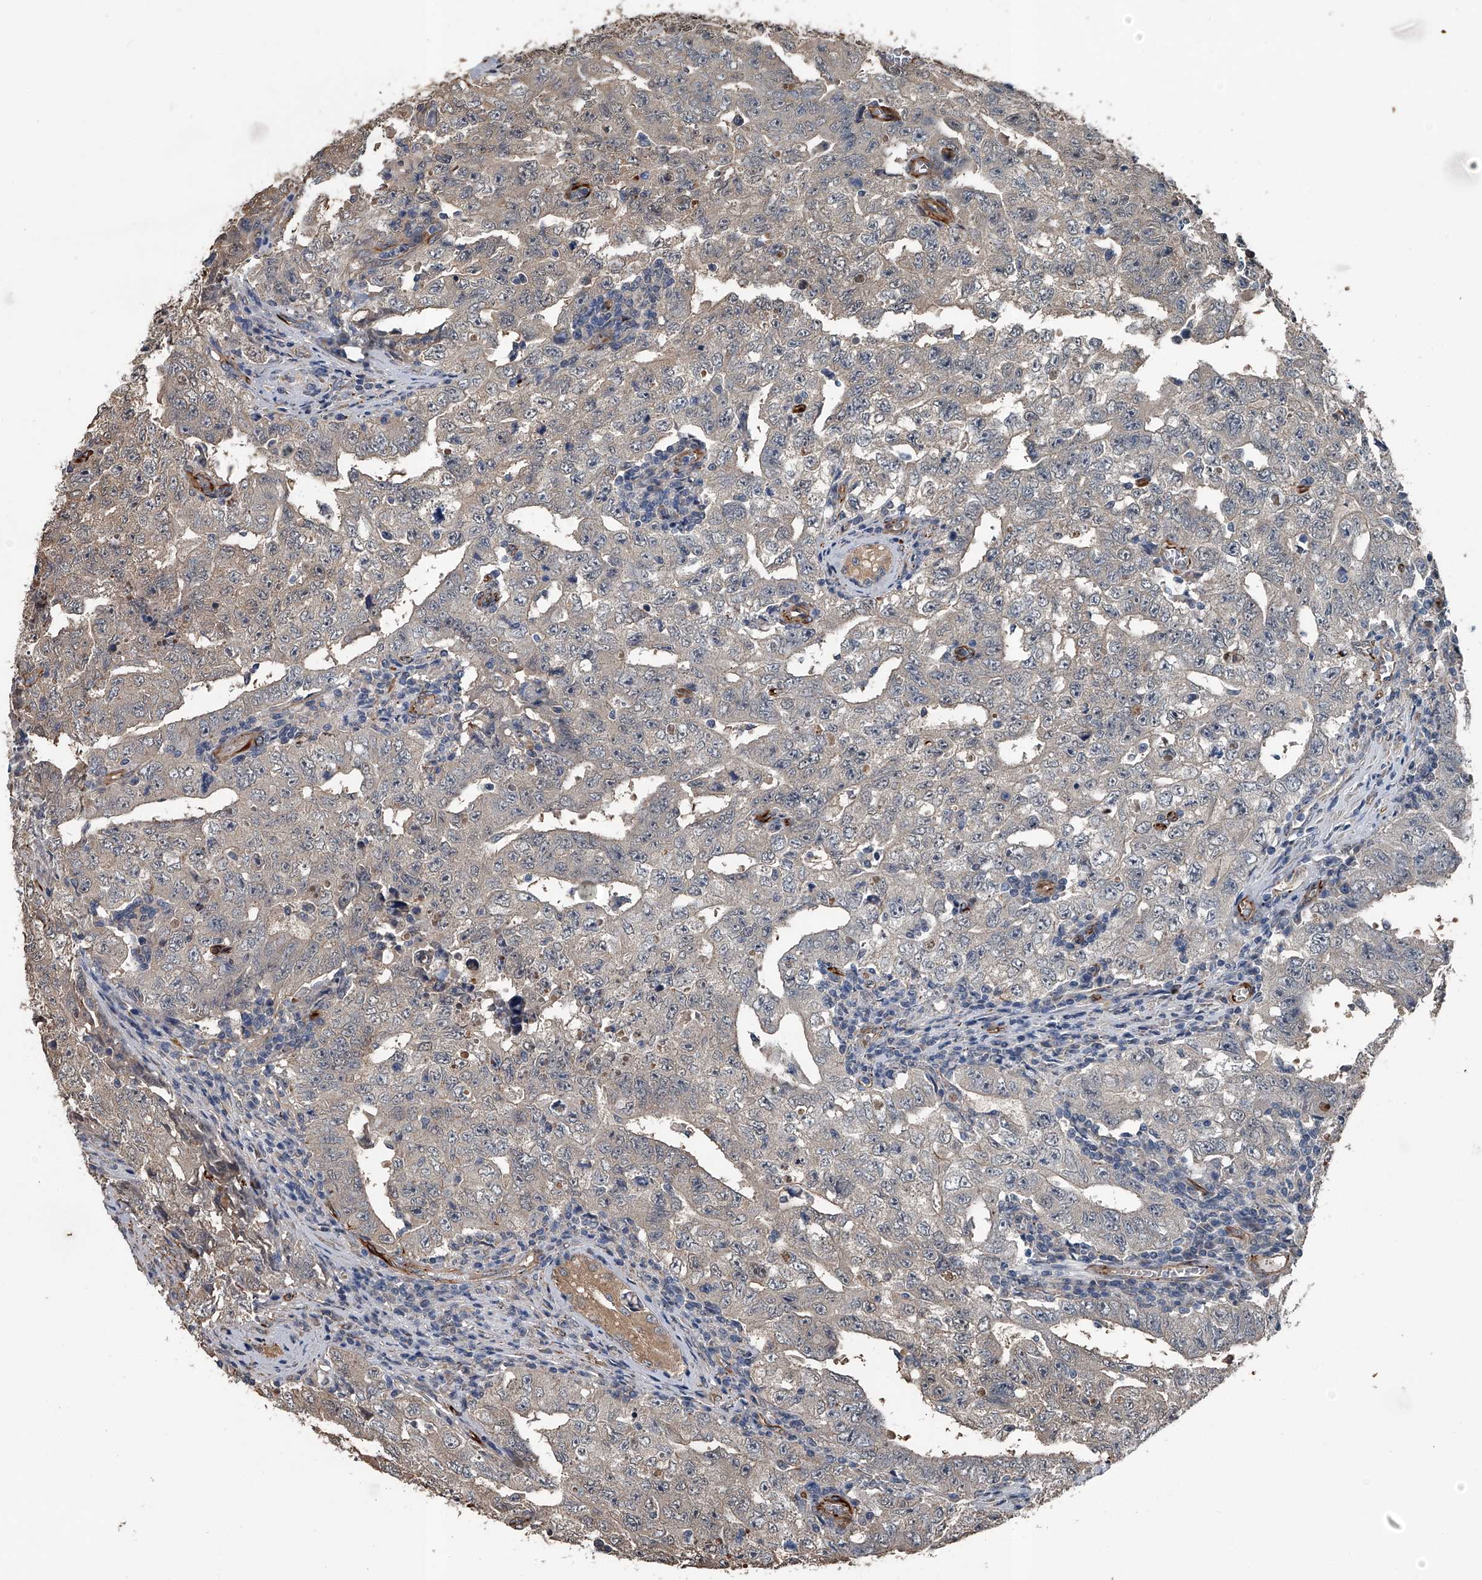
{"staining": {"intensity": "weak", "quantity": "<25%", "location": "cytoplasmic/membranous"}, "tissue": "testis cancer", "cell_type": "Tumor cells", "image_type": "cancer", "snomed": [{"axis": "morphology", "description": "Carcinoma, Embryonal, NOS"}, {"axis": "topography", "description": "Testis"}], "caption": "Photomicrograph shows no significant protein staining in tumor cells of testis cancer (embryonal carcinoma).", "gene": "LDLRAD2", "patient": {"sex": "male", "age": 26}}